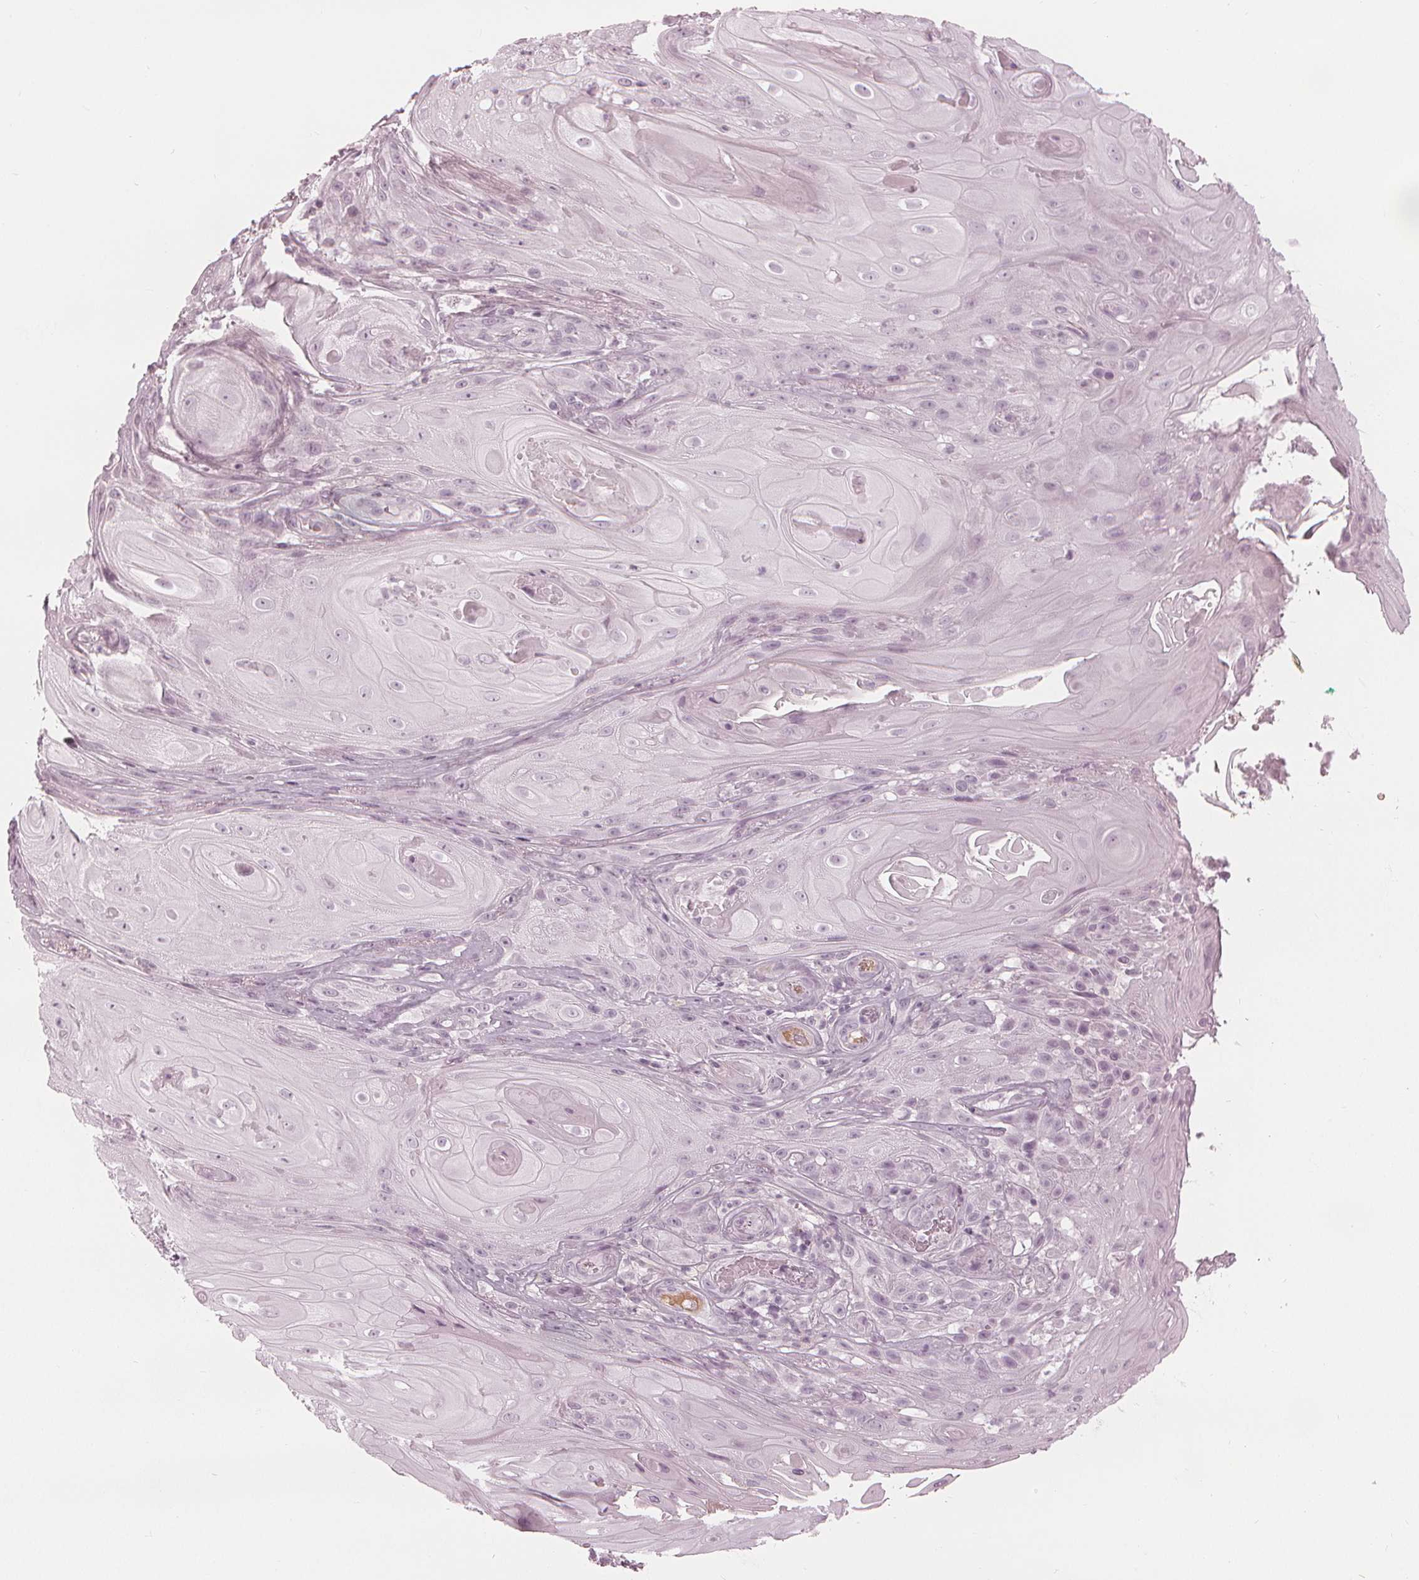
{"staining": {"intensity": "negative", "quantity": "none", "location": "none"}, "tissue": "skin cancer", "cell_type": "Tumor cells", "image_type": "cancer", "snomed": [{"axis": "morphology", "description": "Squamous cell carcinoma, NOS"}, {"axis": "topography", "description": "Skin"}], "caption": "Immunohistochemistry photomicrograph of neoplastic tissue: human skin squamous cell carcinoma stained with DAB reveals no significant protein positivity in tumor cells.", "gene": "PAEP", "patient": {"sex": "male", "age": 62}}